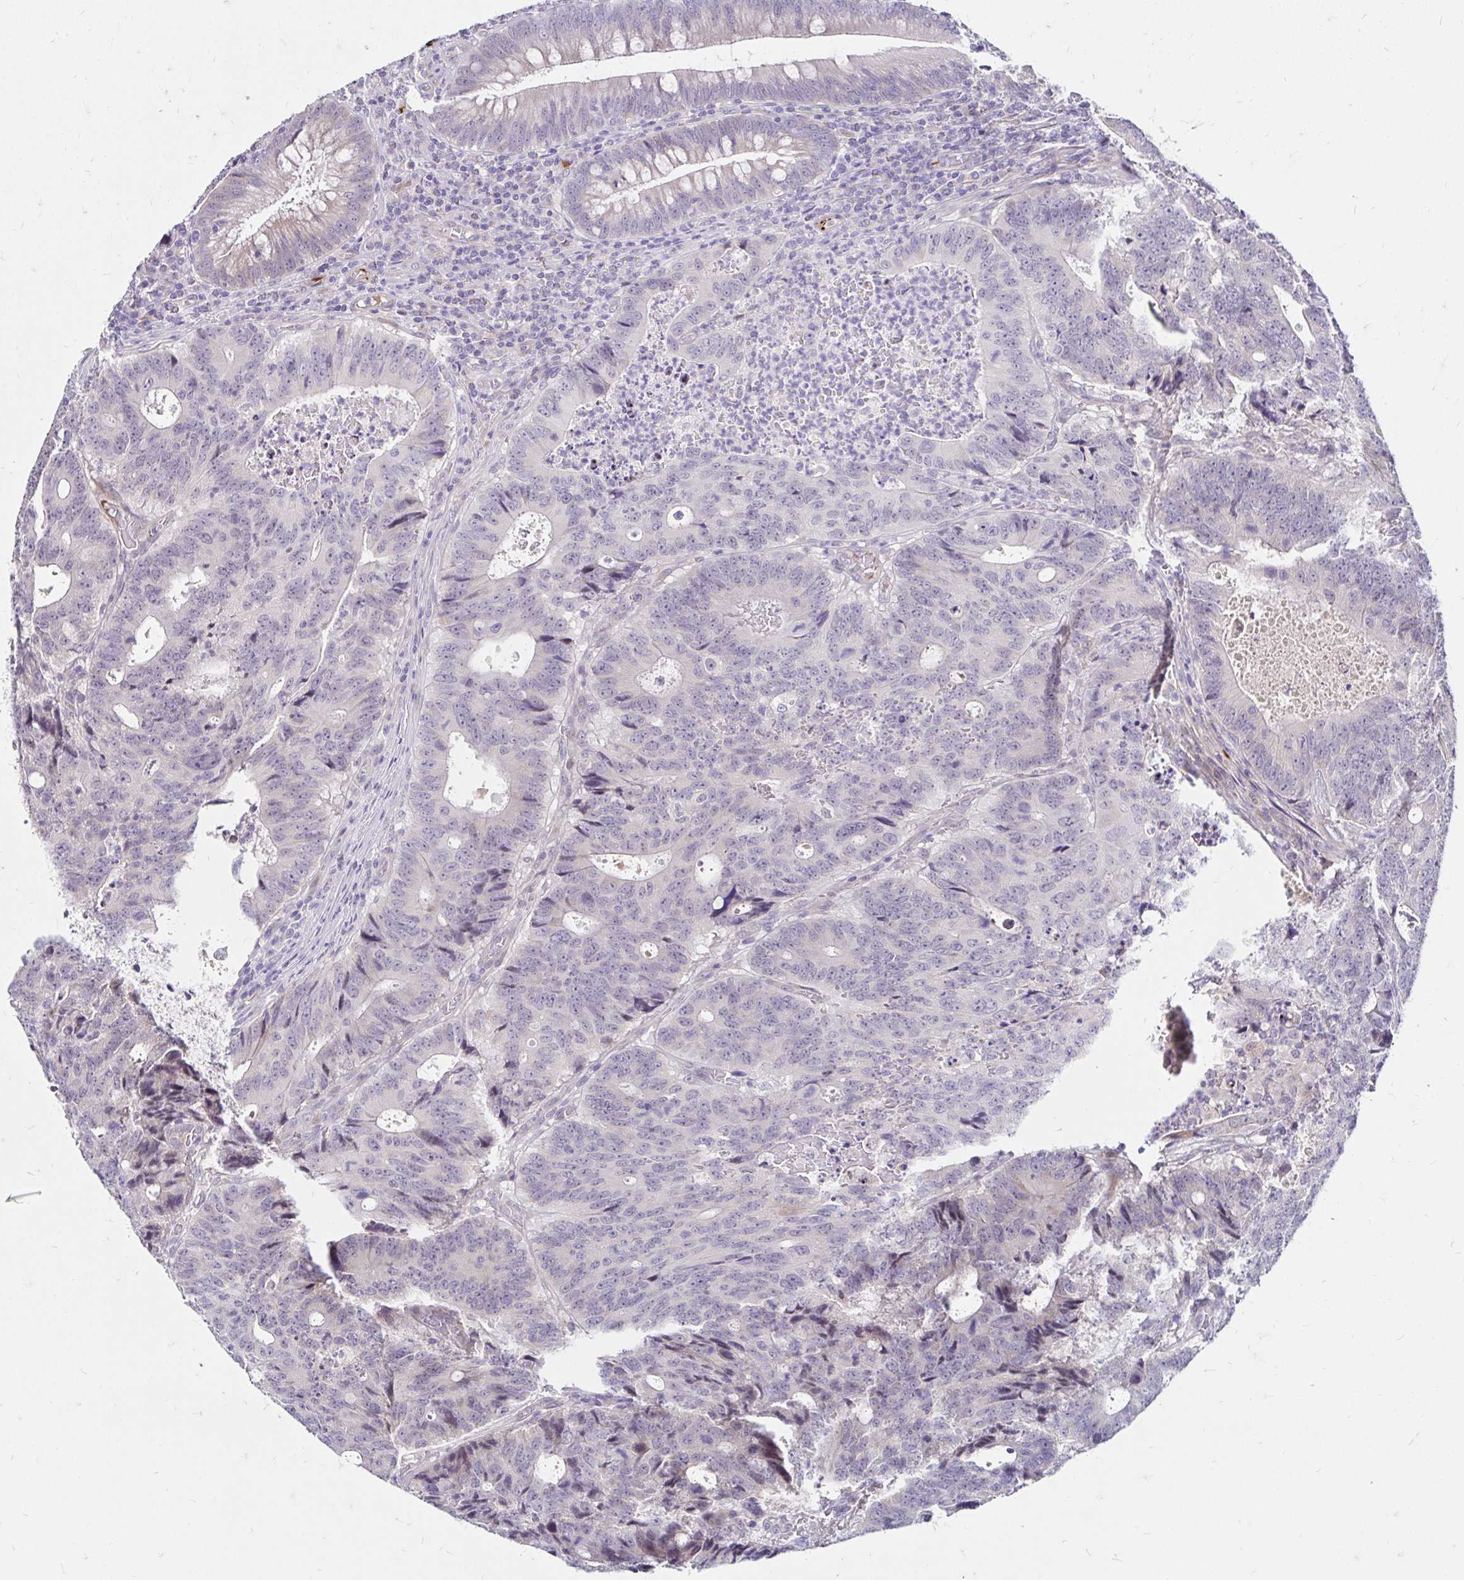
{"staining": {"intensity": "negative", "quantity": "none", "location": "none"}, "tissue": "colorectal cancer", "cell_type": "Tumor cells", "image_type": "cancer", "snomed": [{"axis": "morphology", "description": "Adenocarcinoma, NOS"}, {"axis": "topography", "description": "Colon"}], "caption": "Immunohistochemistry (IHC) of human colorectal adenocarcinoma exhibits no expression in tumor cells.", "gene": "GUCY1A1", "patient": {"sex": "male", "age": 62}}